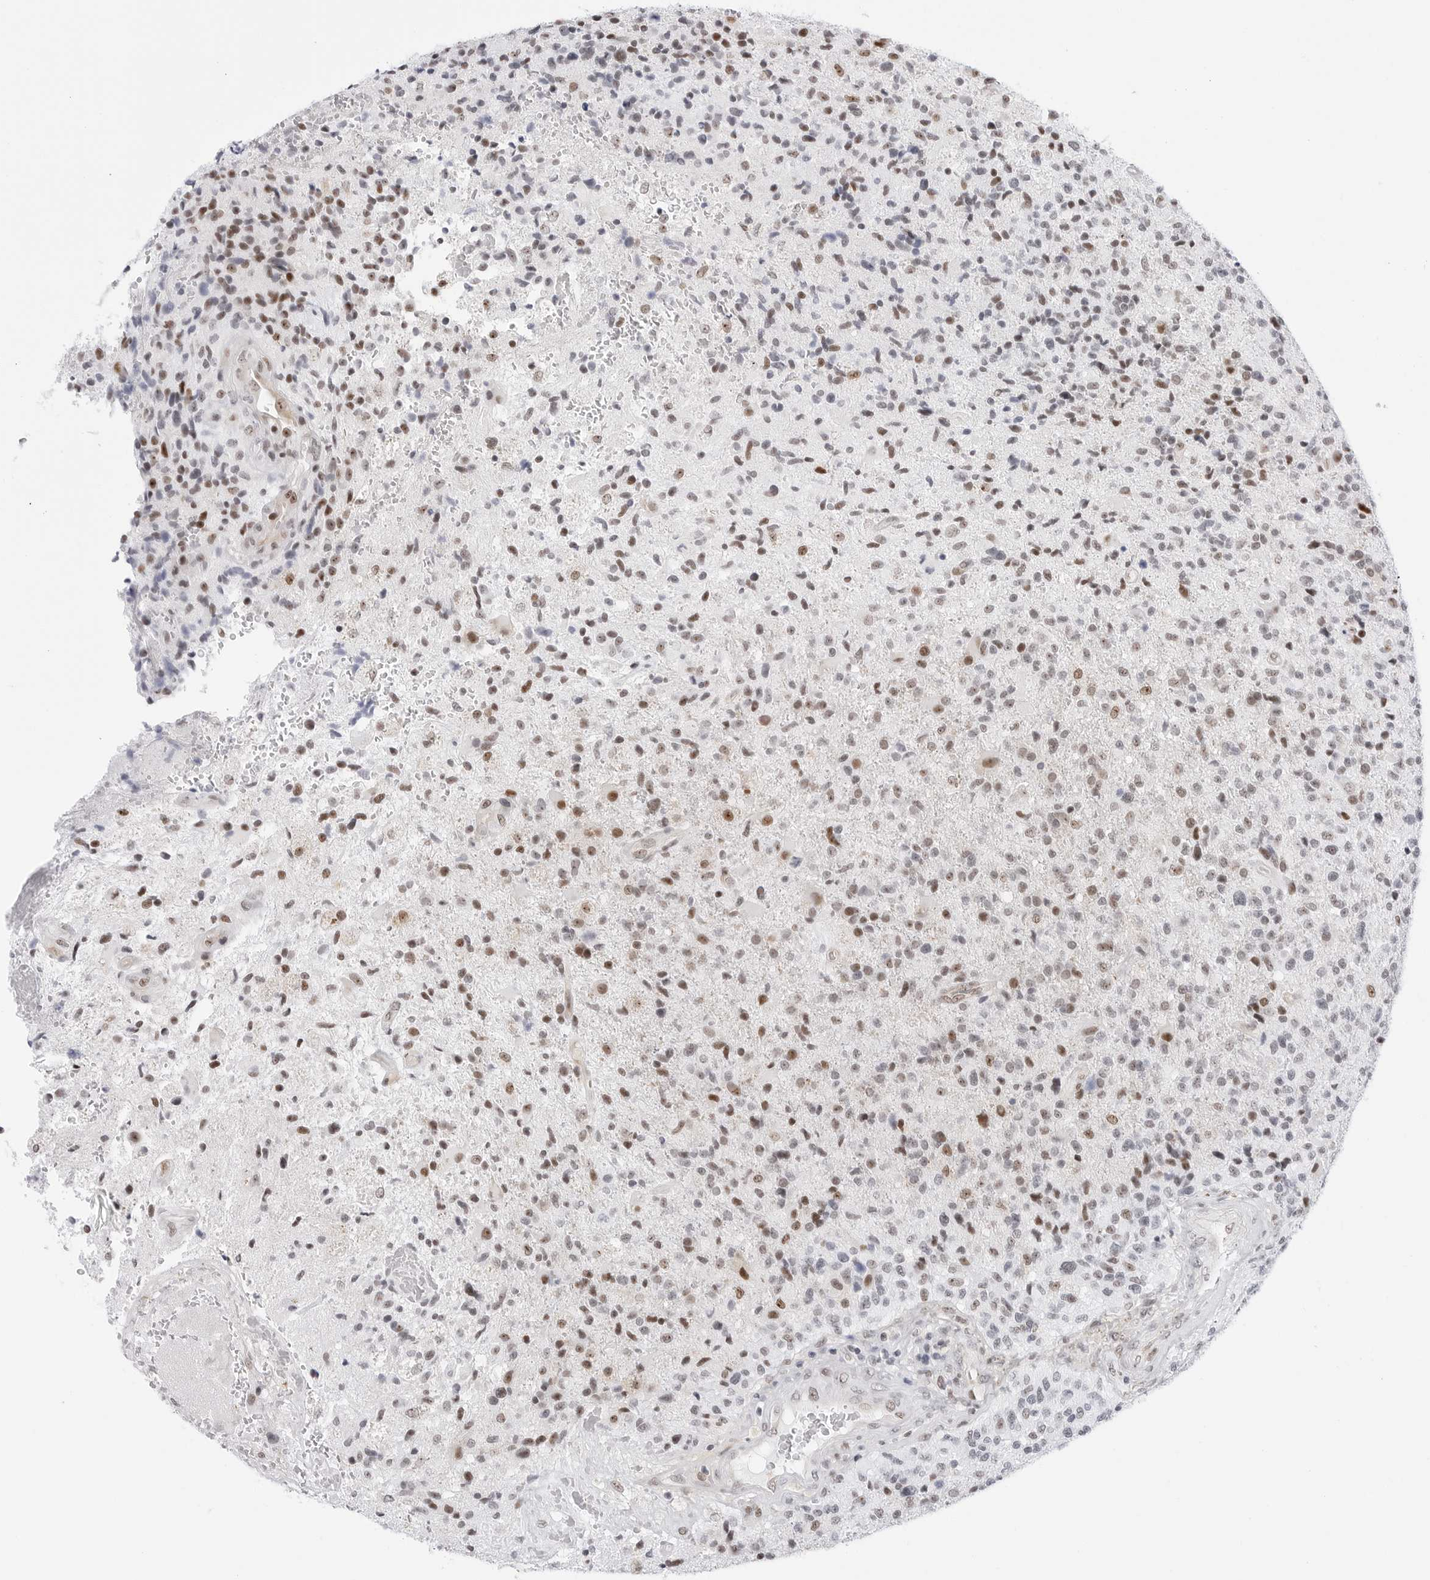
{"staining": {"intensity": "moderate", "quantity": "25%-75%", "location": "nuclear"}, "tissue": "glioma", "cell_type": "Tumor cells", "image_type": "cancer", "snomed": [{"axis": "morphology", "description": "Glioma, malignant, High grade"}, {"axis": "topography", "description": "Brain"}], "caption": "Immunohistochemical staining of malignant high-grade glioma displays medium levels of moderate nuclear positivity in approximately 25%-75% of tumor cells.", "gene": "C1orf162", "patient": {"sex": "male", "age": 72}}